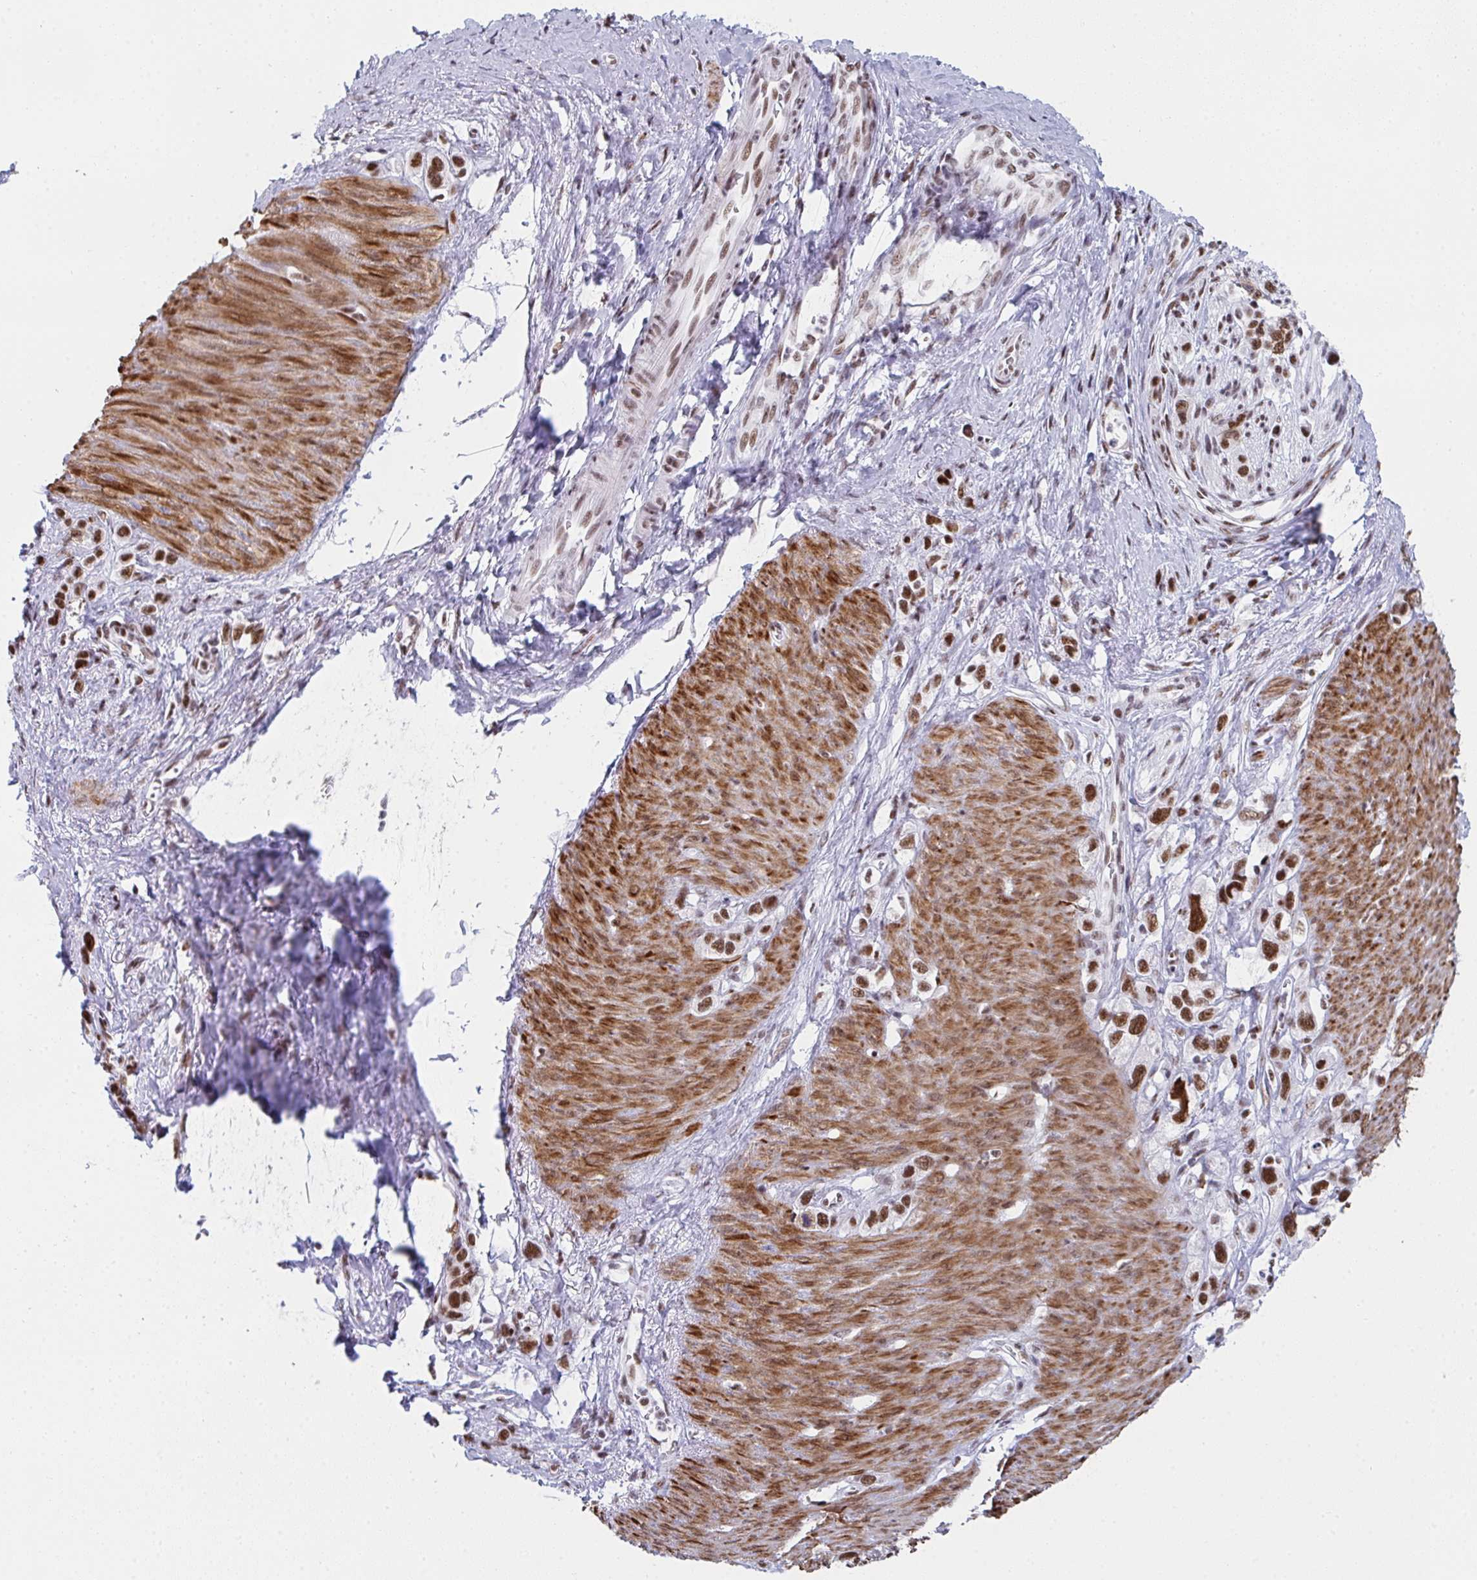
{"staining": {"intensity": "moderate", "quantity": ">75%", "location": "nuclear"}, "tissue": "stomach cancer", "cell_type": "Tumor cells", "image_type": "cancer", "snomed": [{"axis": "morphology", "description": "Adenocarcinoma, NOS"}, {"axis": "topography", "description": "Stomach"}], "caption": "Immunohistochemical staining of human adenocarcinoma (stomach) displays medium levels of moderate nuclear protein staining in about >75% of tumor cells.", "gene": "SNRNP70", "patient": {"sex": "female", "age": 65}}